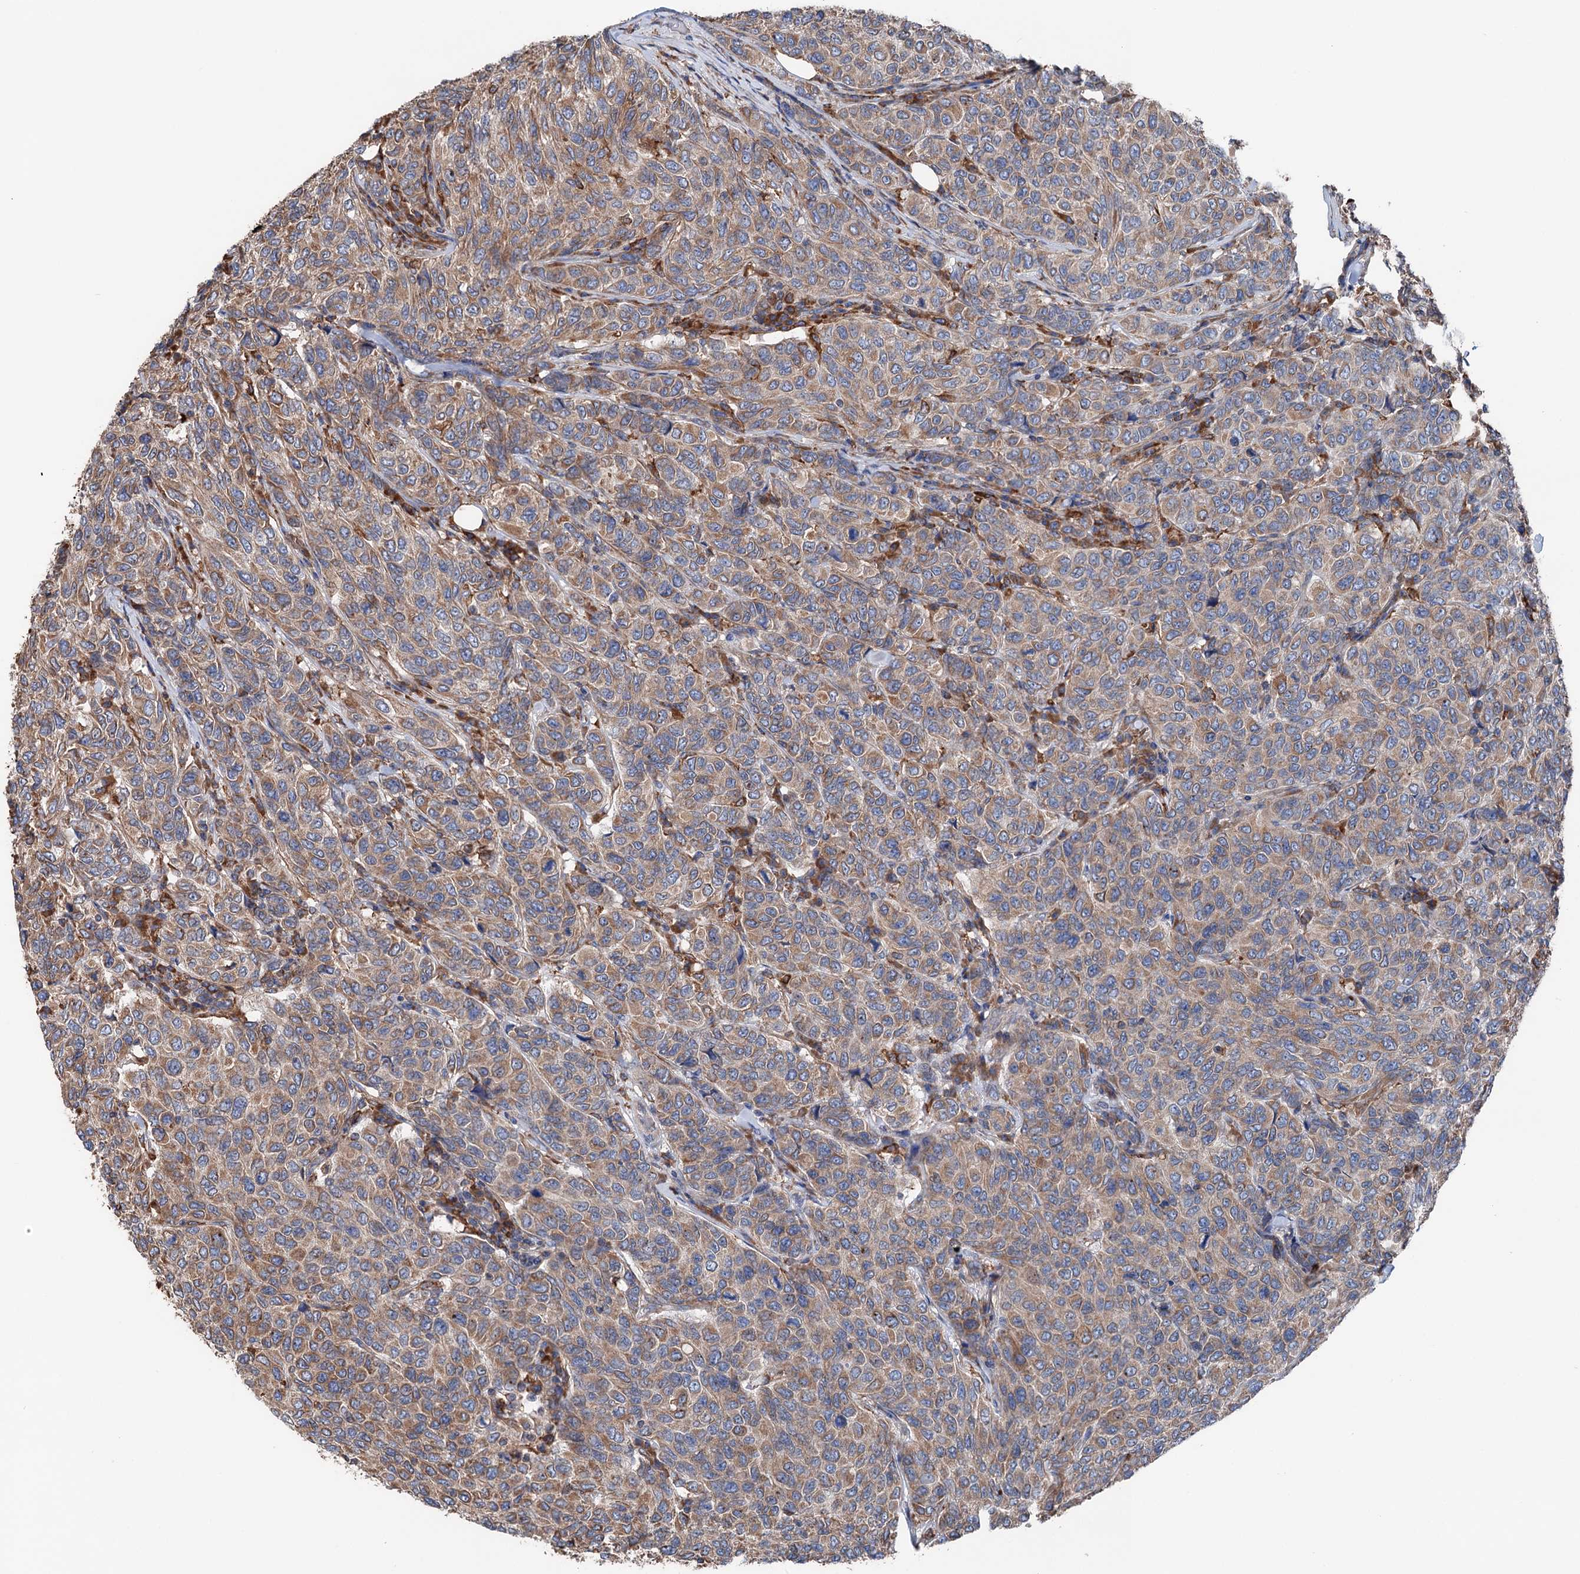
{"staining": {"intensity": "weak", "quantity": "25%-75%", "location": "cytoplasmic/membranous"}, "tissue": "breast cancer", "cell_type": "Tumor cells", "image_type": "cancer", "snomed": [{"axis": "morphology", "description": "Duct carcinoma"}, {"axis": "topography", "description": "Breast"}], "caption": "The immunohistochemical stain highlights weak cytoplasmic/membranous positivity in tumor cells of infiltrating ductal carcinoma (breast) tissue.", "gene": "ERP29", "patient": {"sex": "female", "age": 55}}